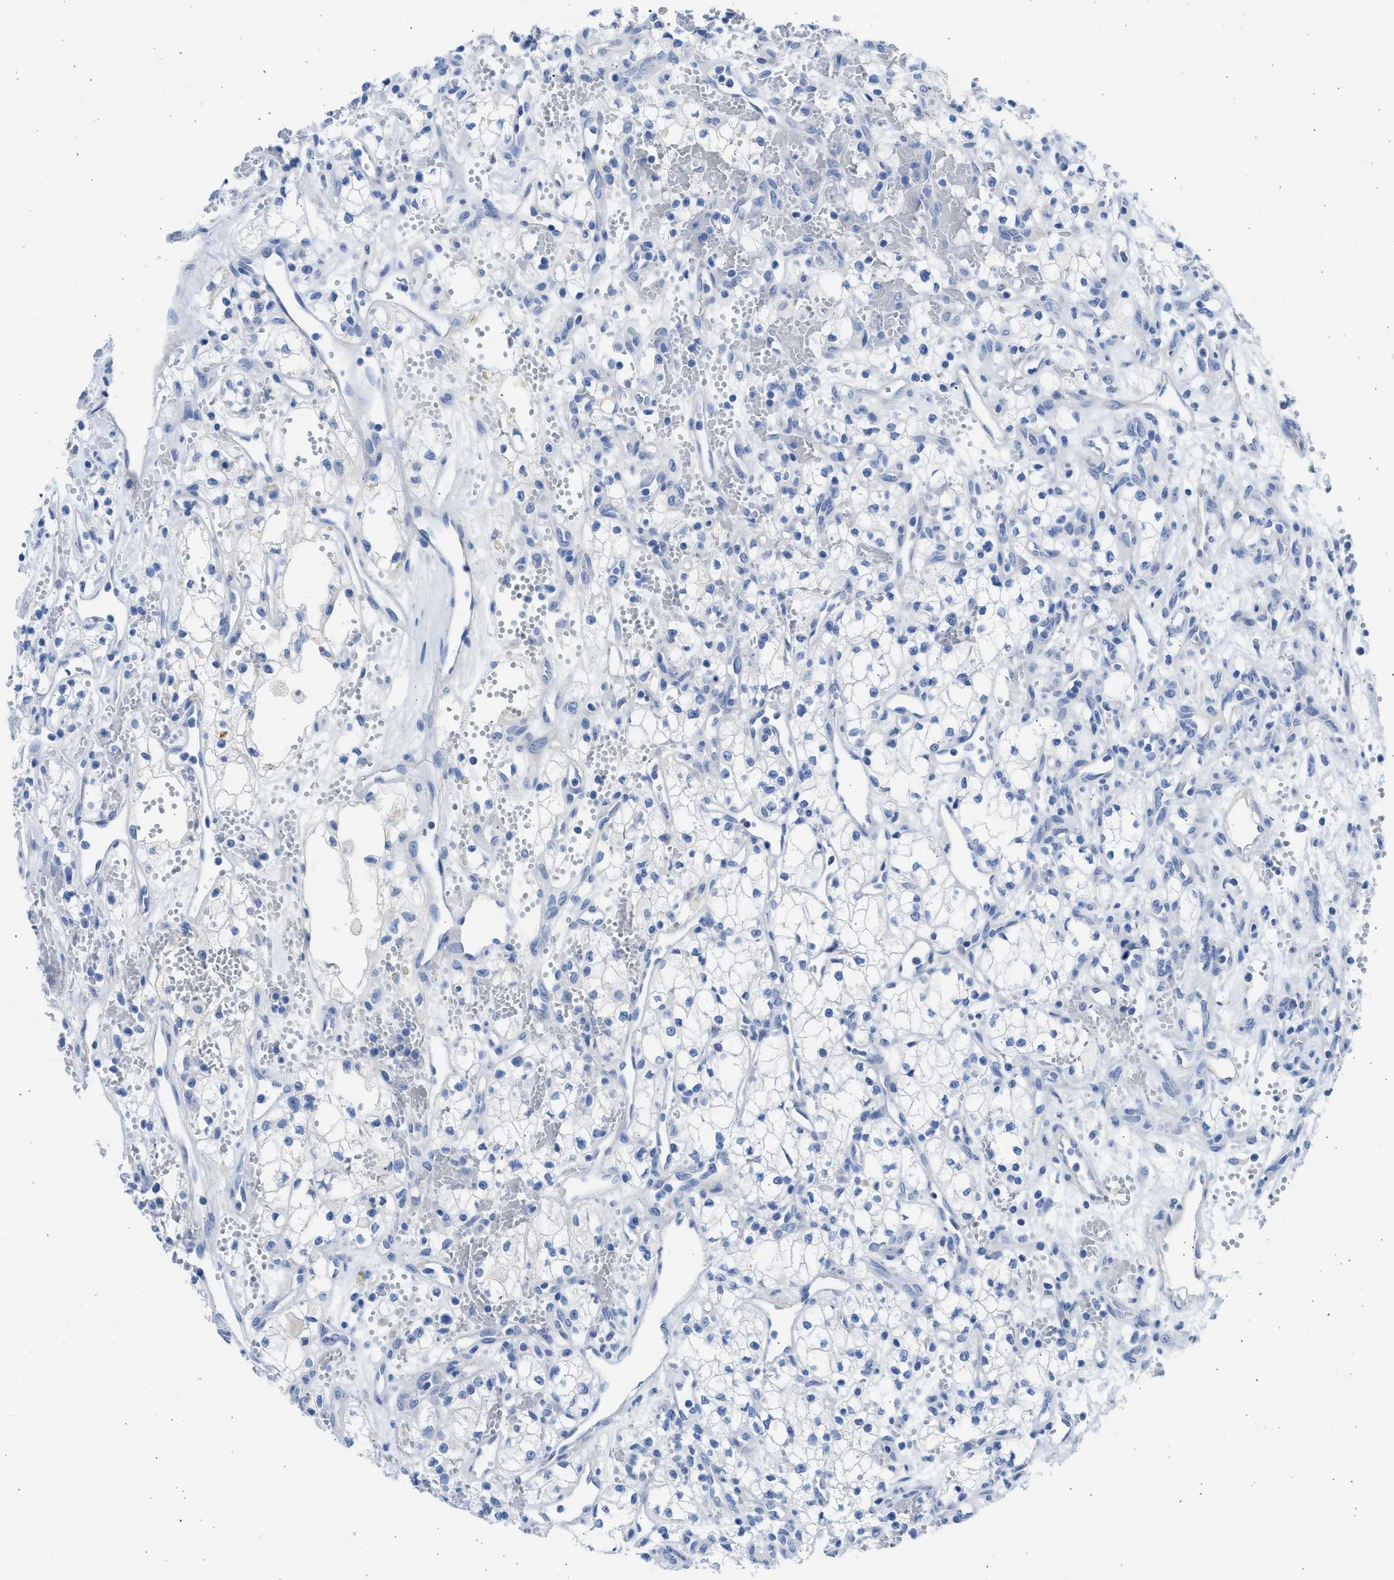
{"staining": {"intensity": "negative", "quantity": "none", "location": "none"}, "tissue": "renal cancer", "cell_type": "Tumor cells", "image_type": "cancer", "snomed": [{"axis": "morphology", "description": "Adenocarcinoma, NOS"}, {"axis": "topography", "description": "Kidney"}], "caption": "Immunohistochemical staining of human renal adenocarcinoma demonstrates no significant staining in tumor cells. (DAB IHC with hematoxylin counter stain).", "gene": "SPATA3", "patient": {"sex": "male", "age": 59}}